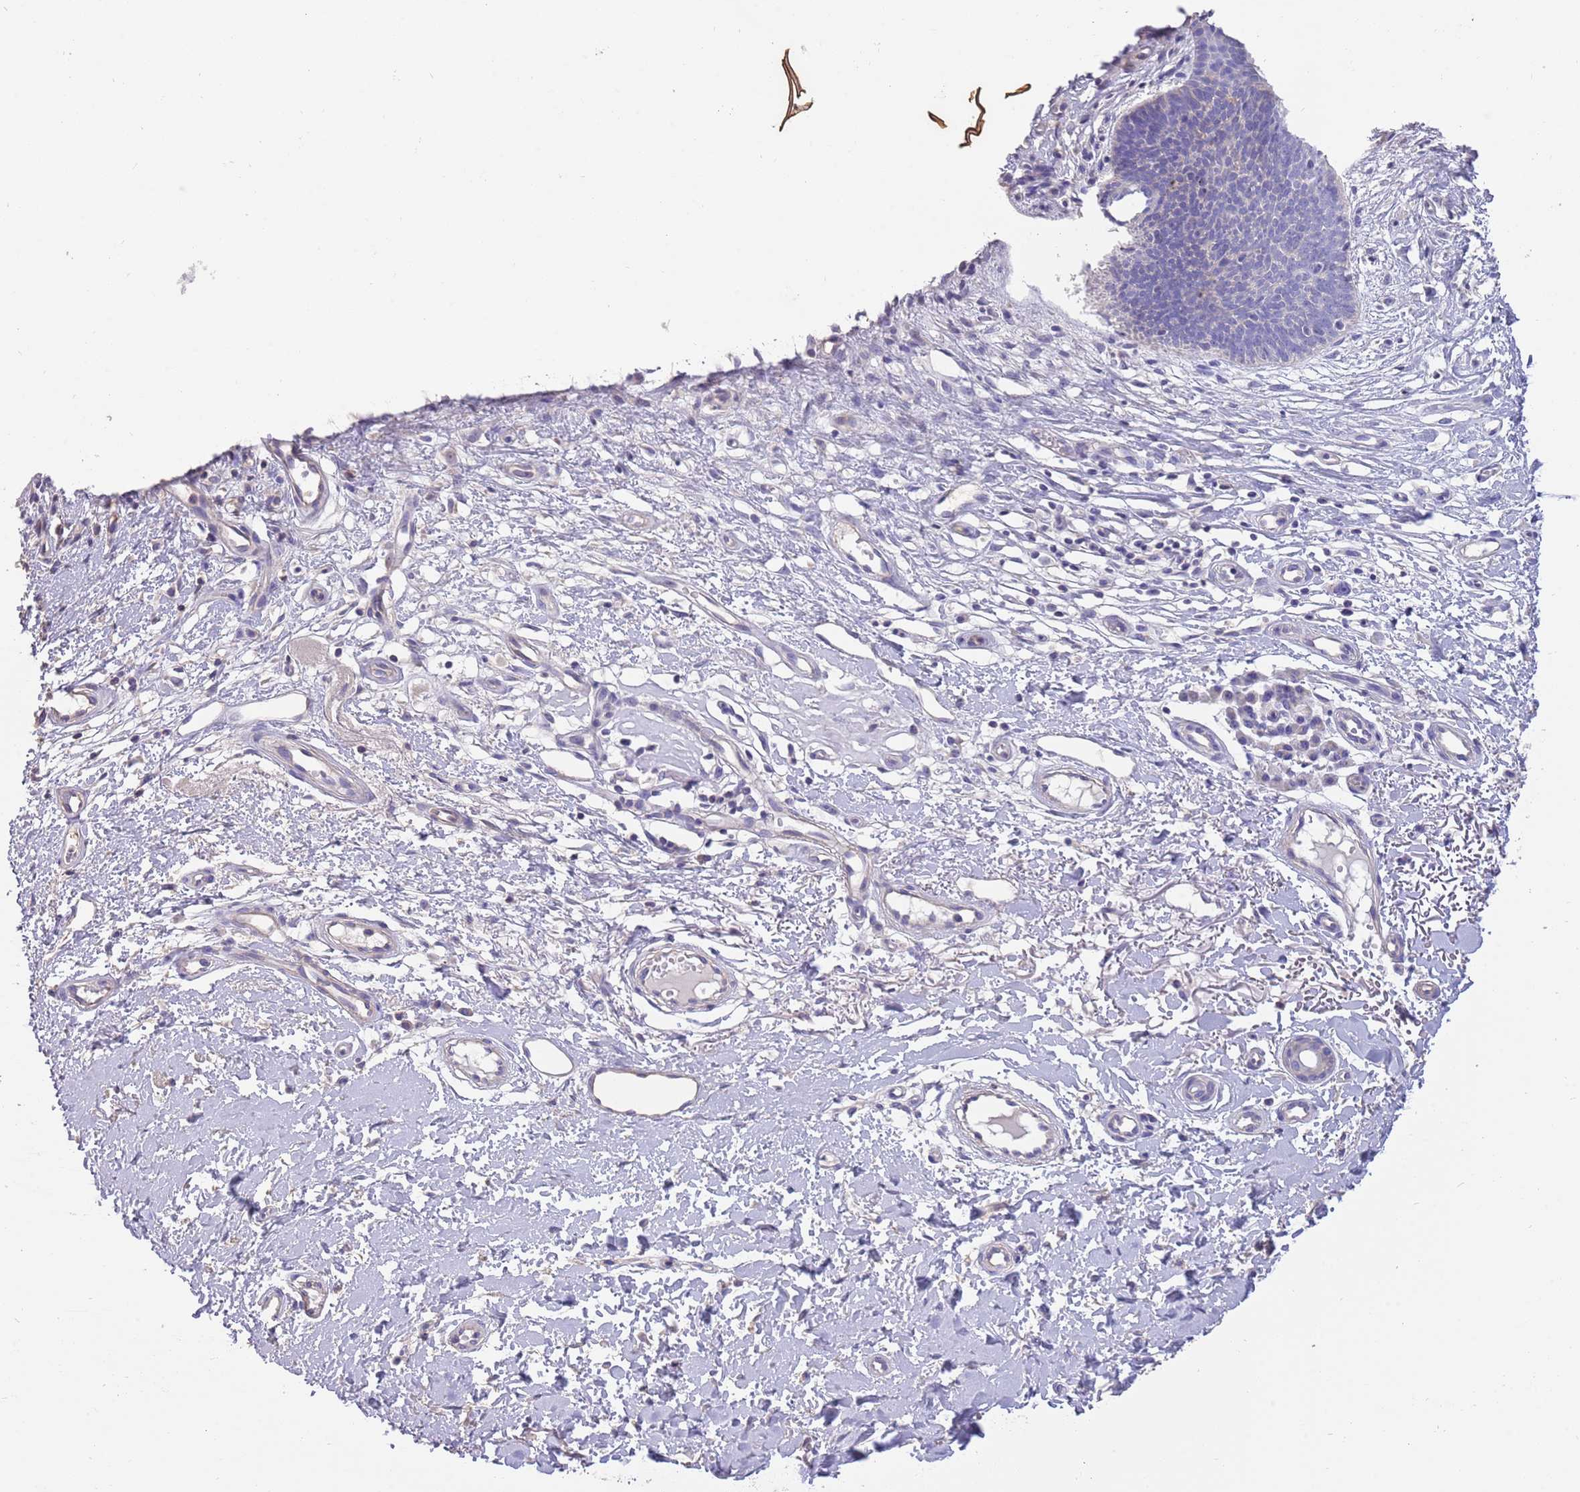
{"staining": {"intensity": "negative", "quantity": "none", "location": "none"}, "tissue": "skin cancer", "cell_type": "Tumor cells", "image_type": "cancer", "snomed": [{"axis": "morphology", "description": "Basal cell carcinoma"}, {"axis": "topography", "description": "Skin"}], "caption": "Skin cancer (basal cell carcinoma) was stained to show a protein in brown. There is no significant staining in tumor cells. (DAB immunohistochemistry (IHC) with hematoxylin counter stain).", "gene": "SFTPA1", "patient": {"sex": "male", "age": 78}}